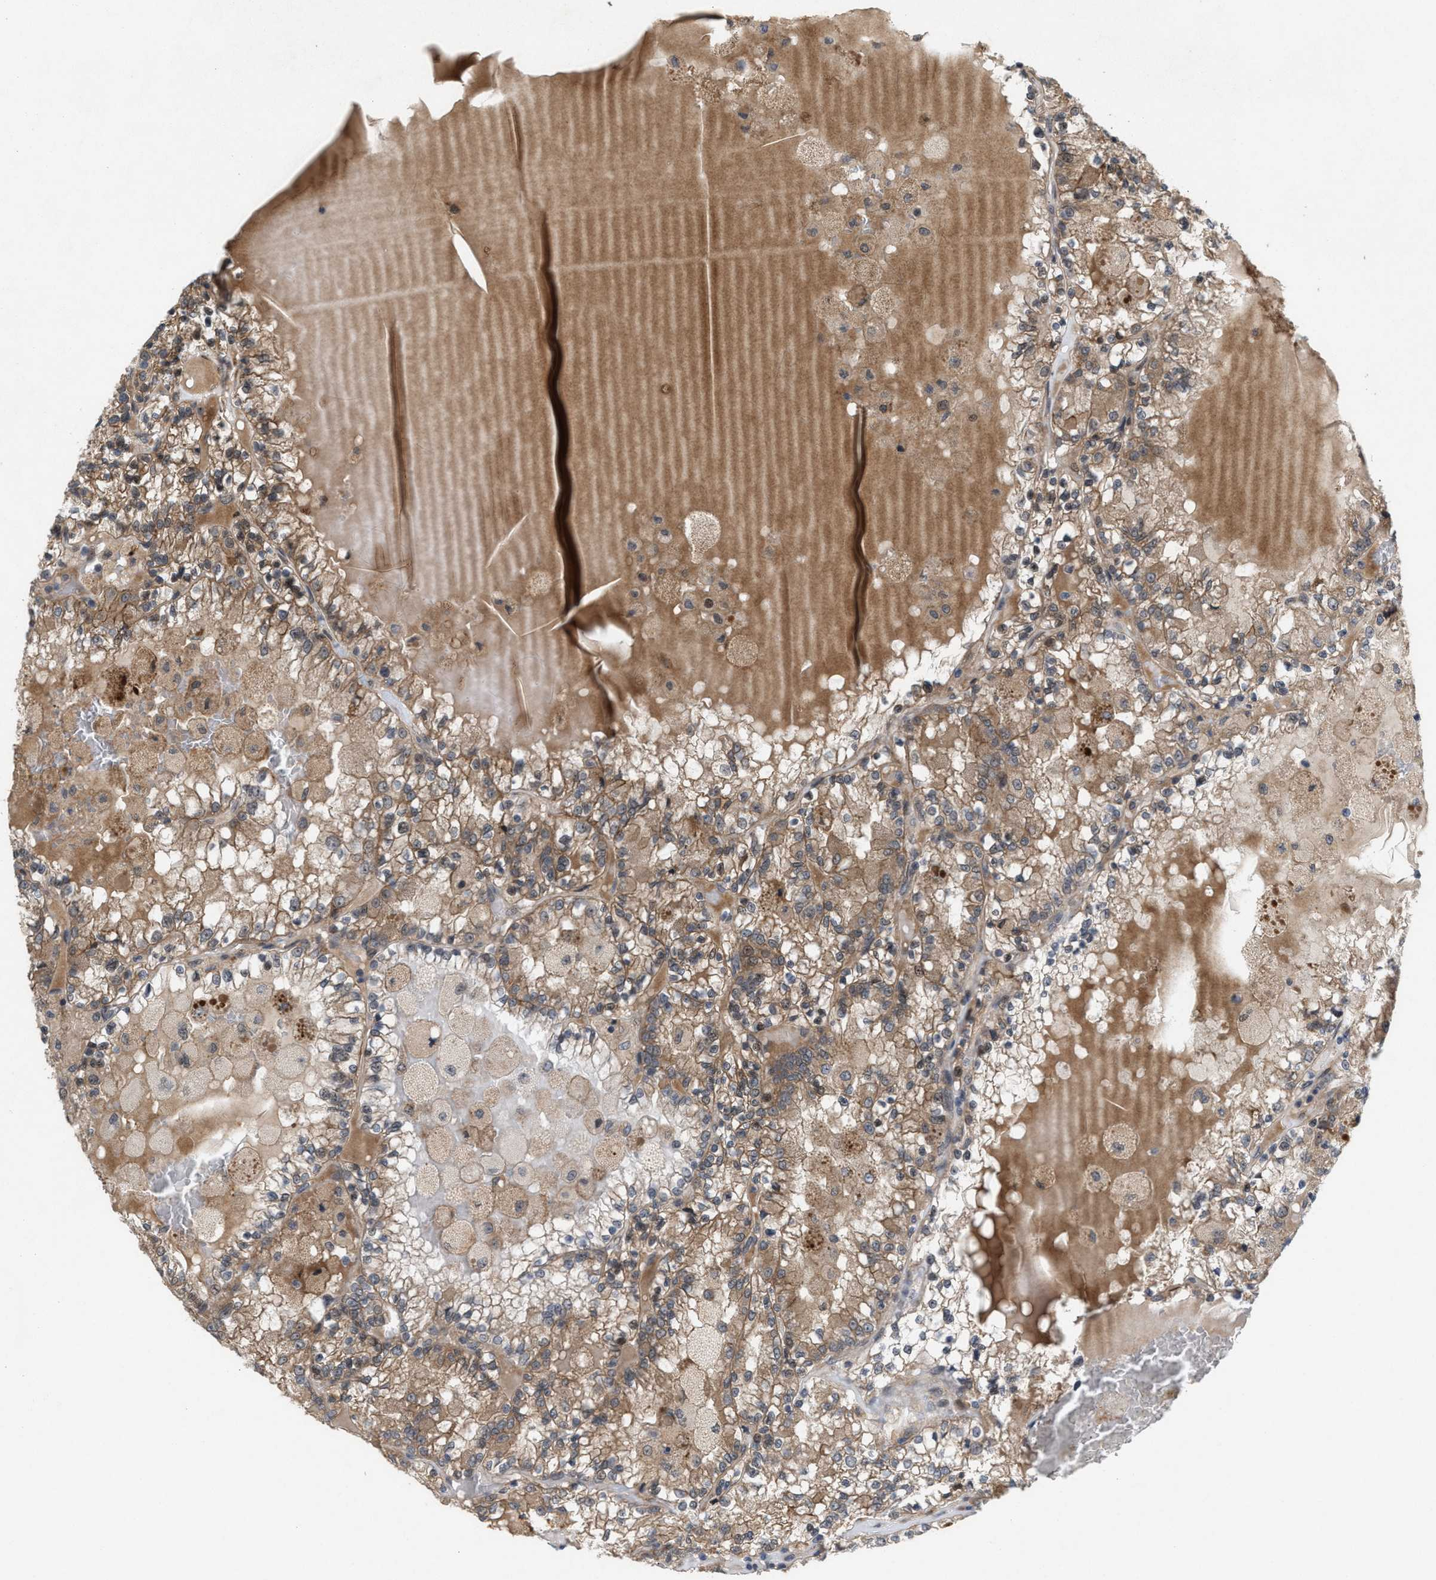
{"staining": {"intensity": "moderate", "quantity": ">75%", "location": "cytoplasmic/membranous"}, "tissue": "renal cancer", "cell_type": "Tumor cells", "image_type": "cancer", "snomed": [{"axis": "morphology", "description": "Adenocarcinoma, NOS"}, {"axis": "topography", "description": "Kidney"}], "caption": "Moderate cytoplasmic/membranous positivity for a protein is seen in about >75% of tumor cells of renal adenocarcinoma using immunohistochemistry.", "gene": "MFSD6", "patient": {"sex": "female", "age": 56}}